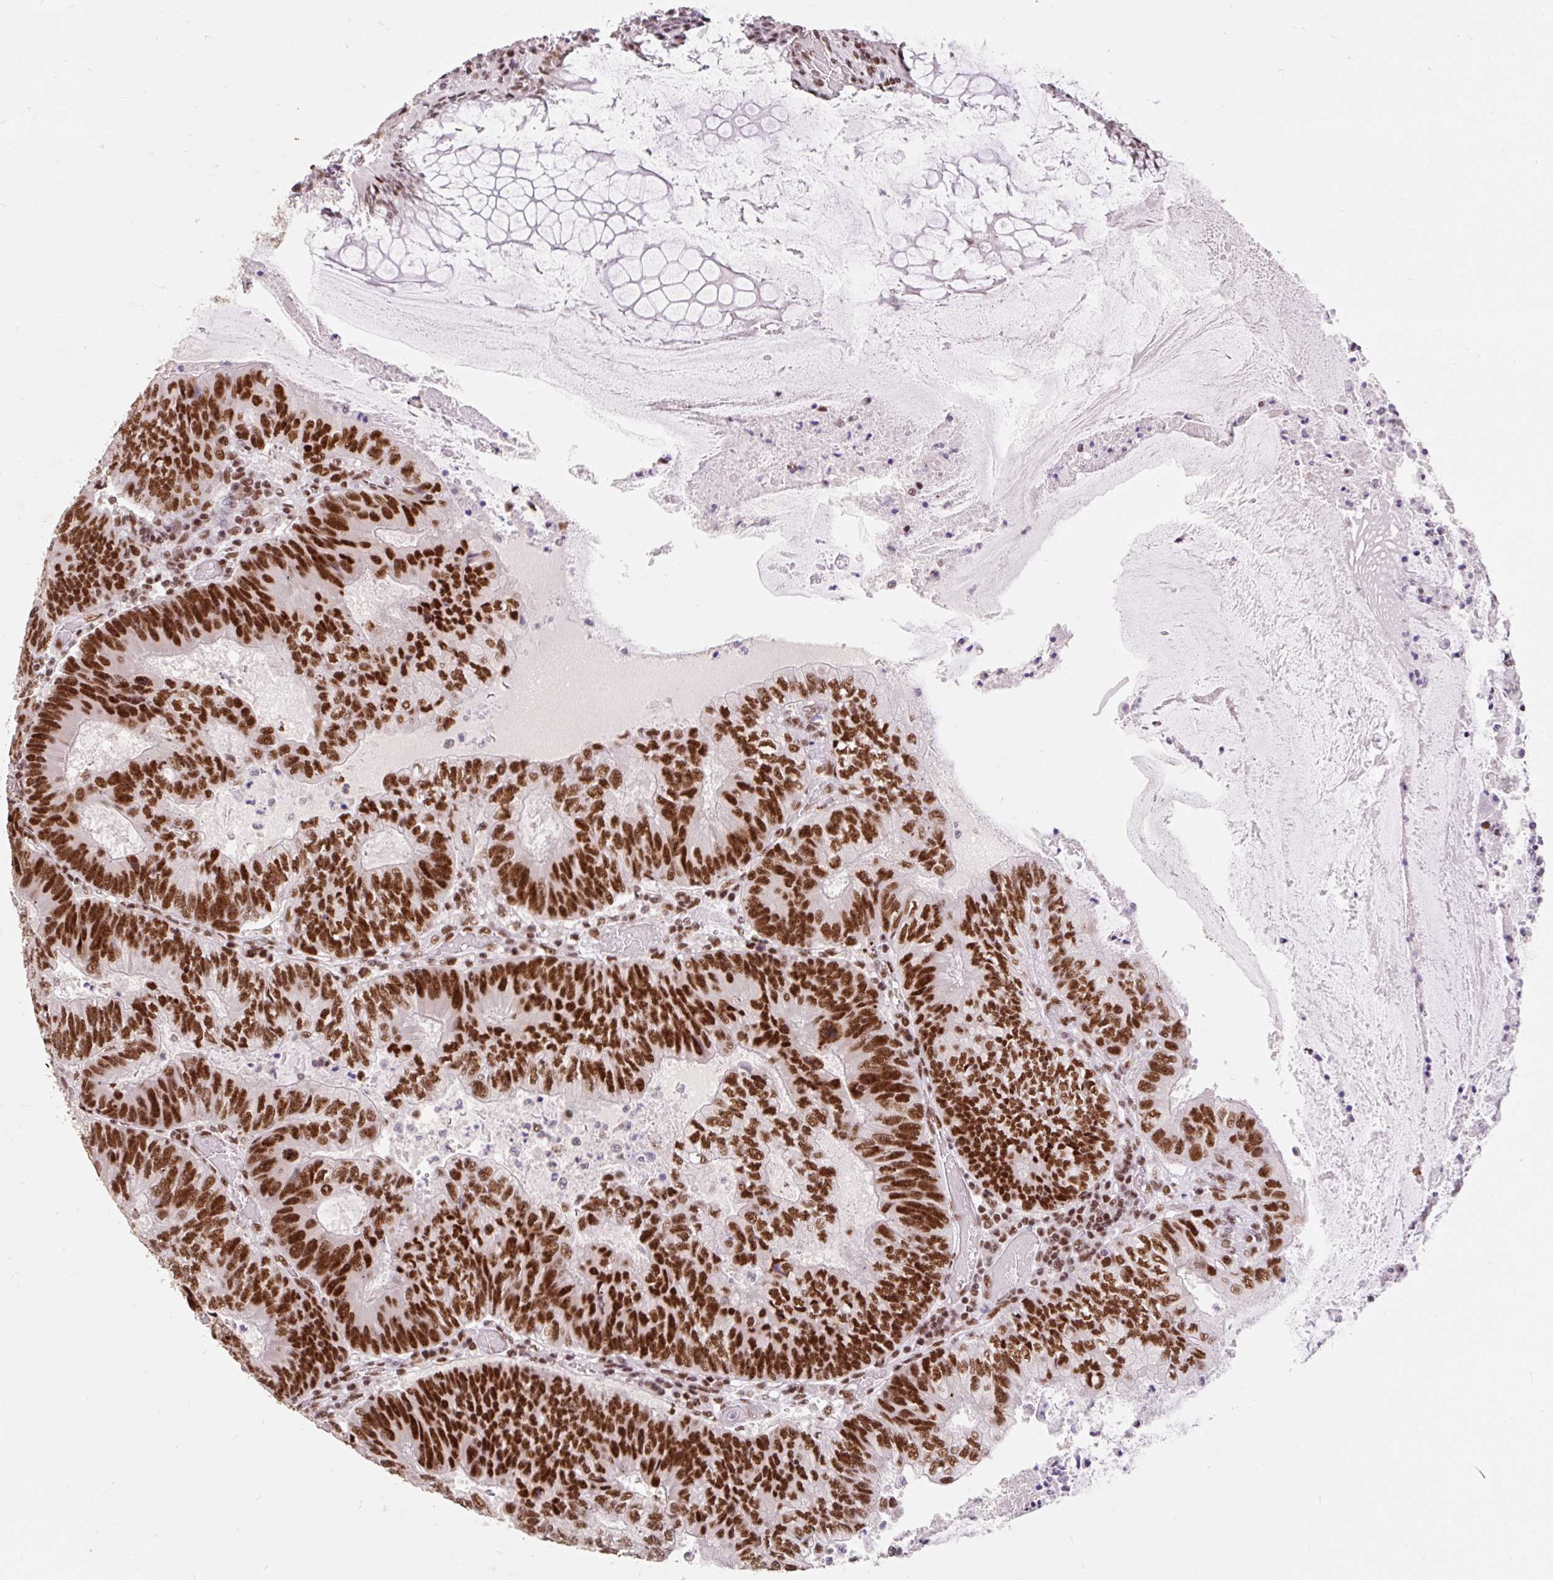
{"staining": {"intensity": "strong", "quantity": ">75%", "location": "nuclear"}, "tissue": "colorectal cancer", "cell_type": "Tumor cells", "image_type": "cancer", "snomed": [{"axis": "morphology", "description": "Adenocarcinoma, NOS"}, {"axis": "topography", "description": "Colon"}], "caption": "Adenocarcinoma (colorectal) was stained to show a protein in brown. There is high levels of strong nuclear positivity in approximately >75% of tumor cells.", "gene": "SRSF10", "patient": {"sex": "male", "age": 67}}